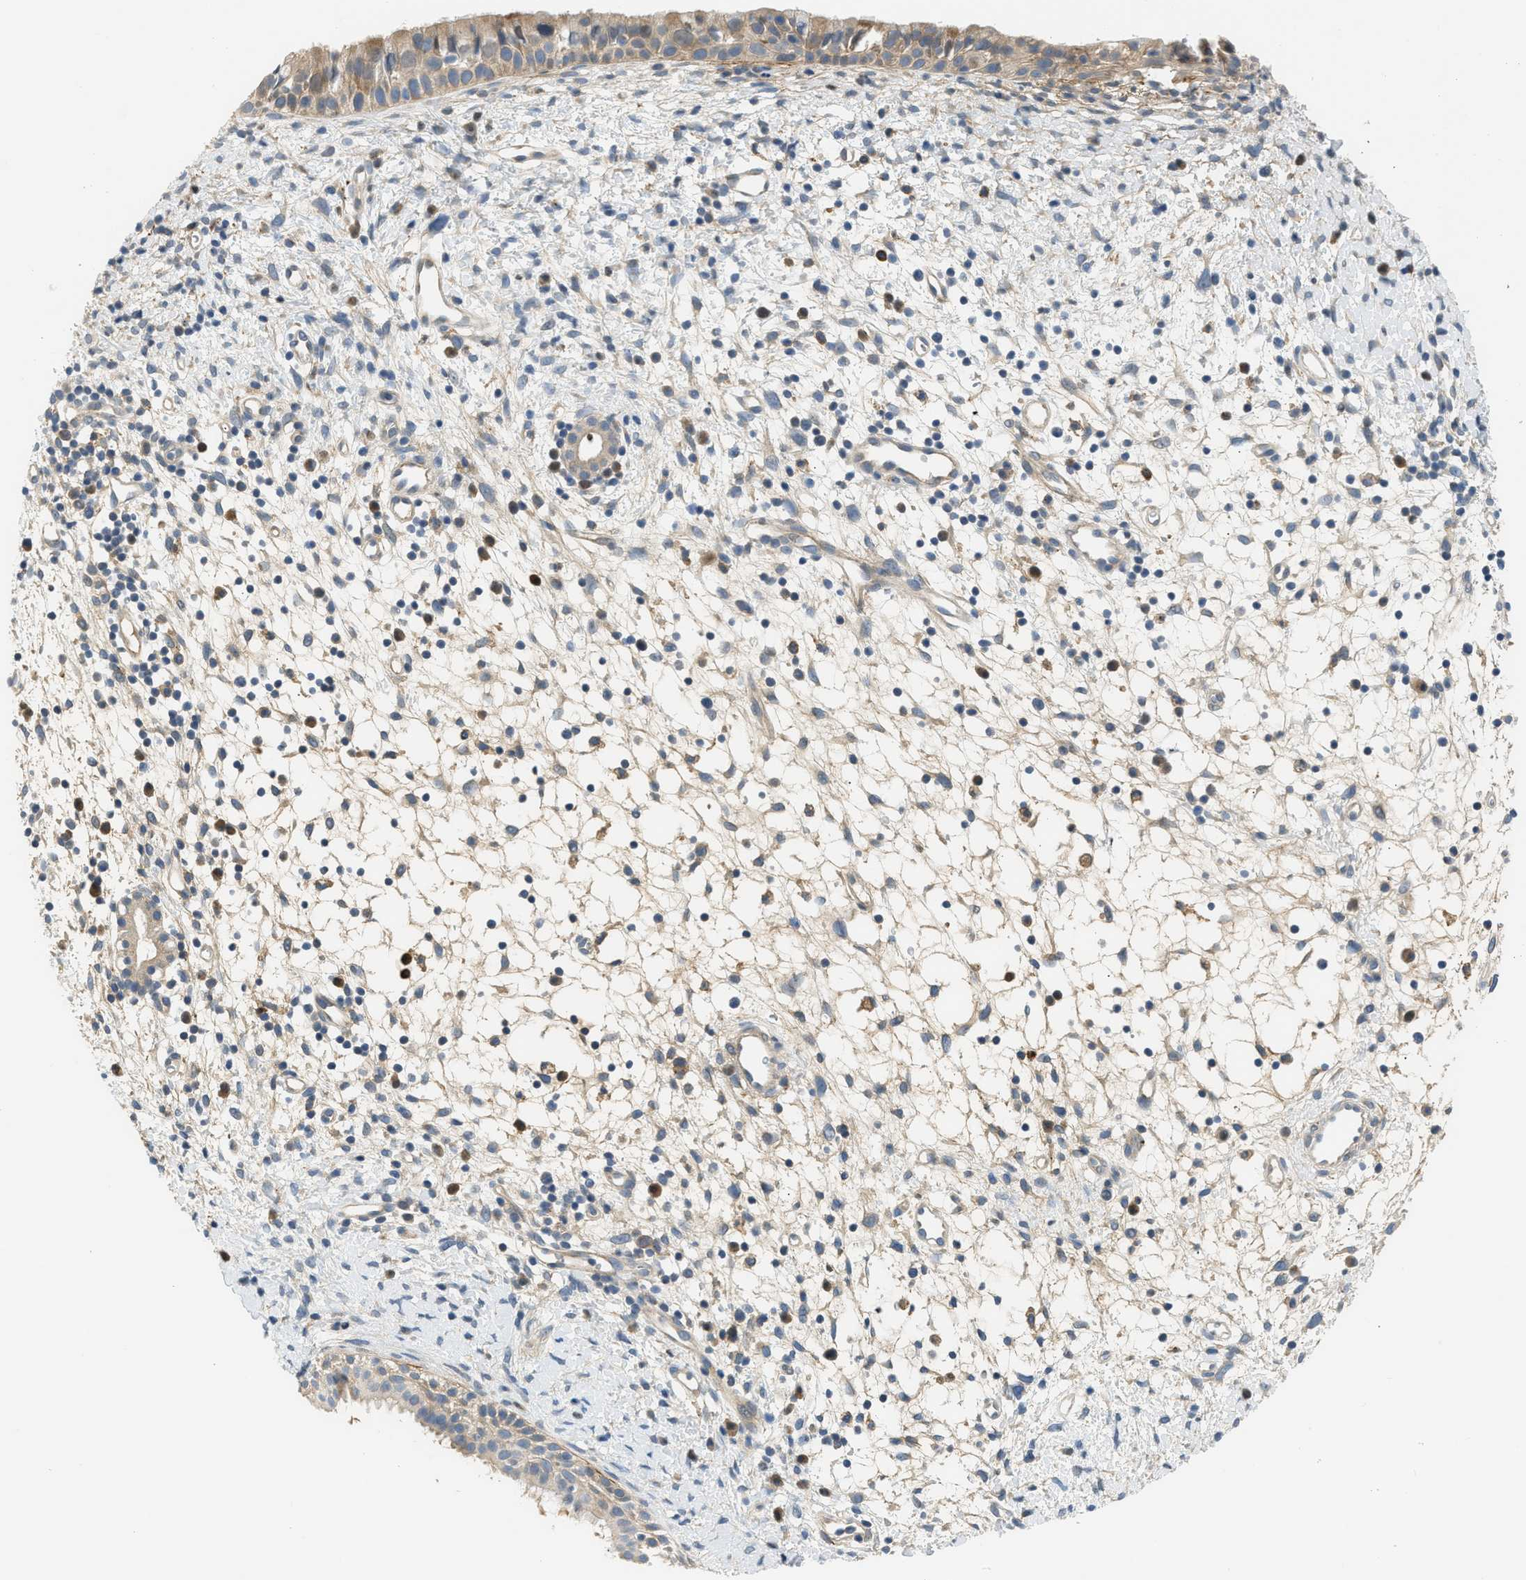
{"staining": {"intensity": "moderate", "quantity": ">75%", "location": "cytoplasmic/membranous"}, "tissue": "nasopharynx", "cell_type": "Respiratory epithelial cells", "image_type": "normal", "snomed": [{"axis": "morphology", "description": "Normal tissue, NOS"}, {"axis": "topography", "description": "Nasopharynx"}], "caption": "A high-resolution image shows immunohistochemistry staining of unremarkable nasopharynx, which exhibits moderate cytoplasmic/membranous staining in about >75% of respiratory epithelial cells.", "gene": "RHBDF2", "patient": {"sex": "male", "age": 22}}